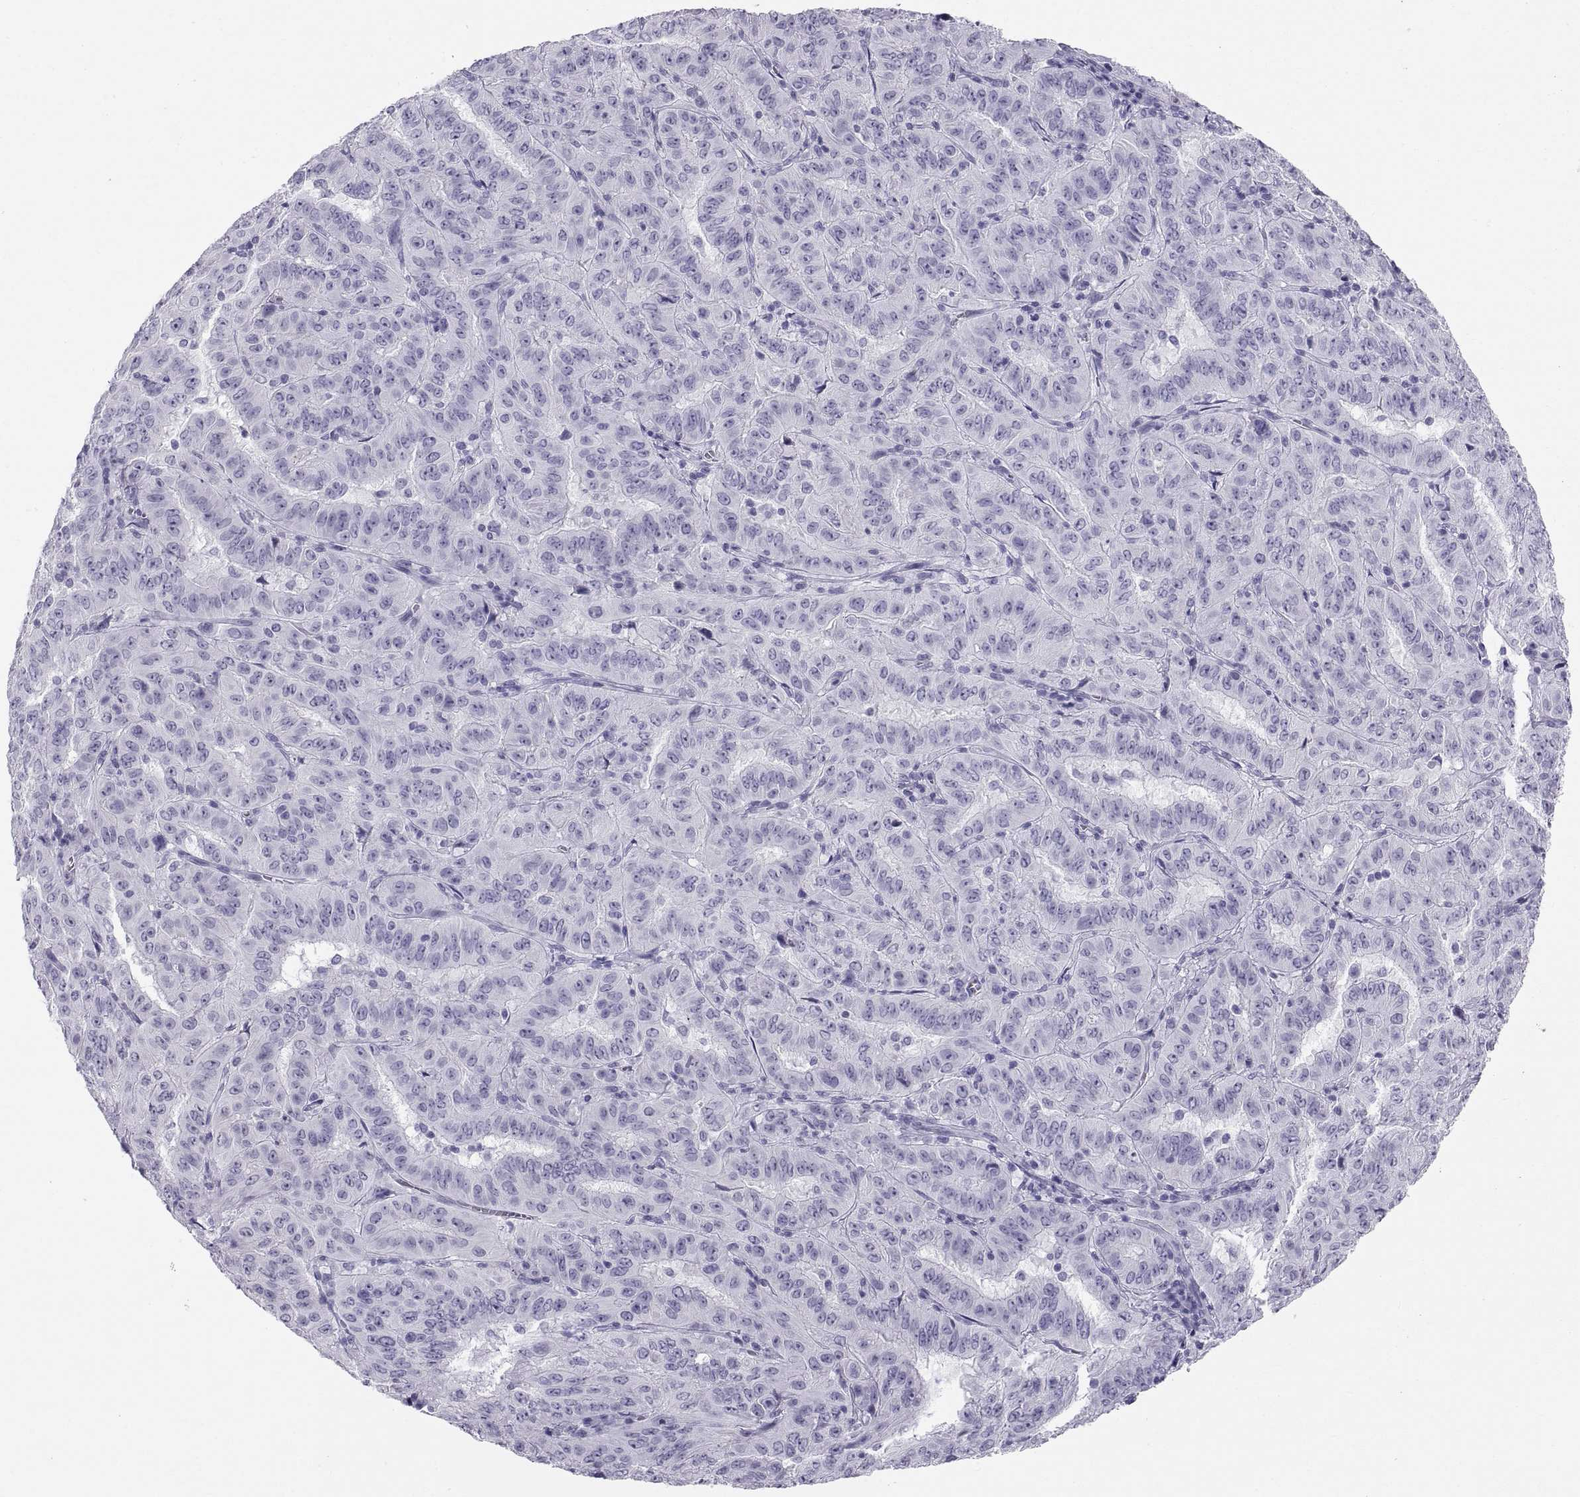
{"staining": {"intensity": "negative", "quantity": "none", "location": "none"}, "tissue": "pancreatic cancer", "cell_type": "Tumor cells", "image_type": "cancer", "snomed": [{"axis": "morphology", "description": "Adenocarcinoma, NOS"}, {"axis": "topography", "description": "Pancreas"}], "caption": "Photomicrograph shows no protein staining in tumor cells of adenocarcinoma (pancreatic) tissue. The staining was performed using DAB (3,3'-diaminobenzidine) to visualize the protein expression in brown, while the nuclei were stained in blue with hematoxylin (Magnification: 20x).", "gene": "CT47A10", "patient": {"sex": "male", "age": 63}}